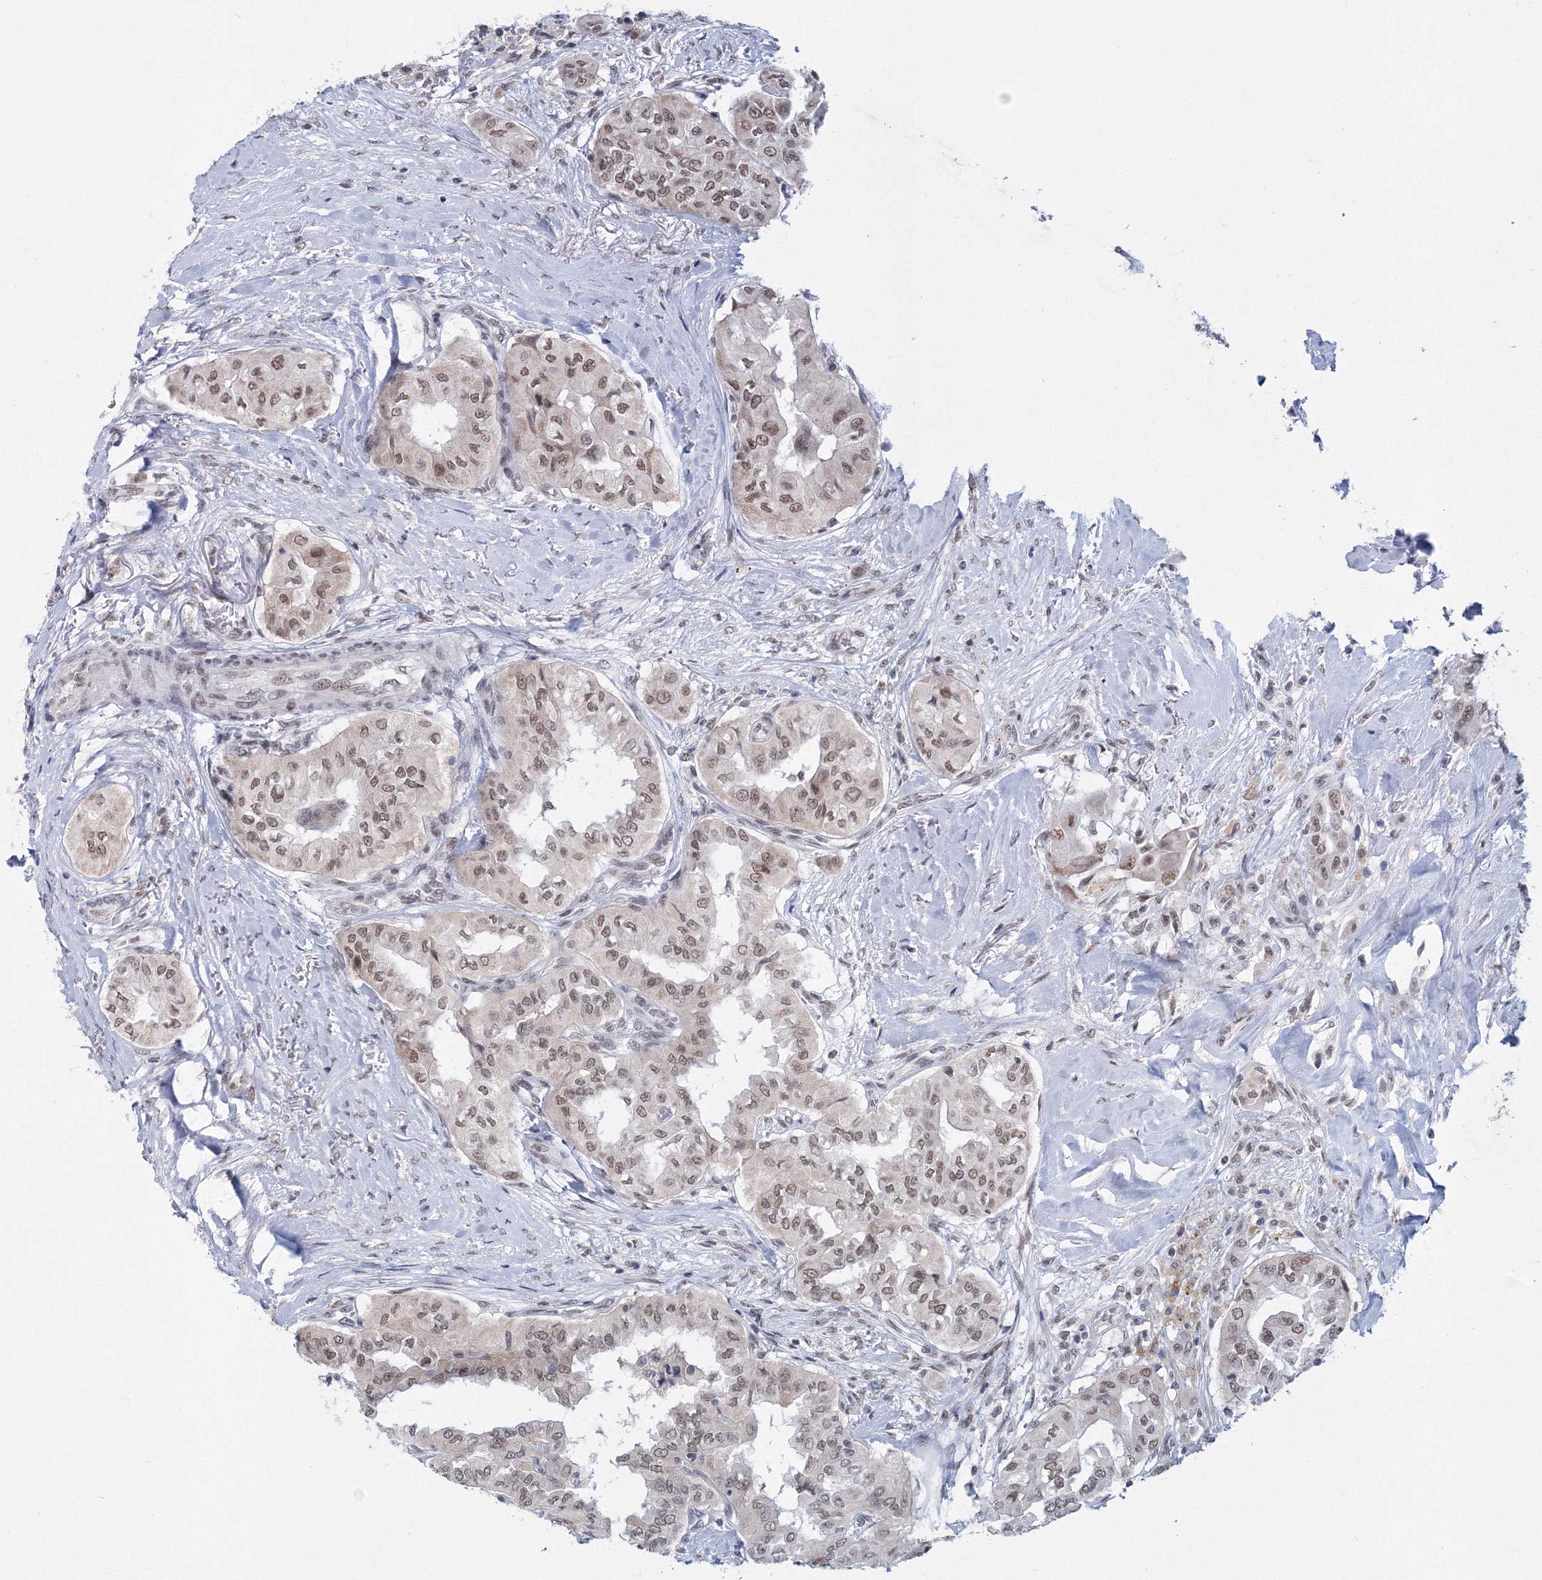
{"staining": {"intensity": "moderate", "quantity": ">75%", "location": "nuclear"}, "tissue": "thyroid cancer", "cell_type": "Tumor cells", "image_type": "cancer", "snomed": [{"axis": "morphology", "description": "Papillary adenocarcinoma, NOS"}, {"axis": "topography", "description": "Thyroid gland"}], "caption": "The immunohistochemical stain shows moderate nuclear expression in tumor cells of thyroid cancer (papillary adenocarcinoma) tissue. (DAB (3,3'-diaminobenzidine) IHC with brightfield microscopy, high magnification).", "gene": "SF3B6", "patient": {"sex": "female", "age": 59}}